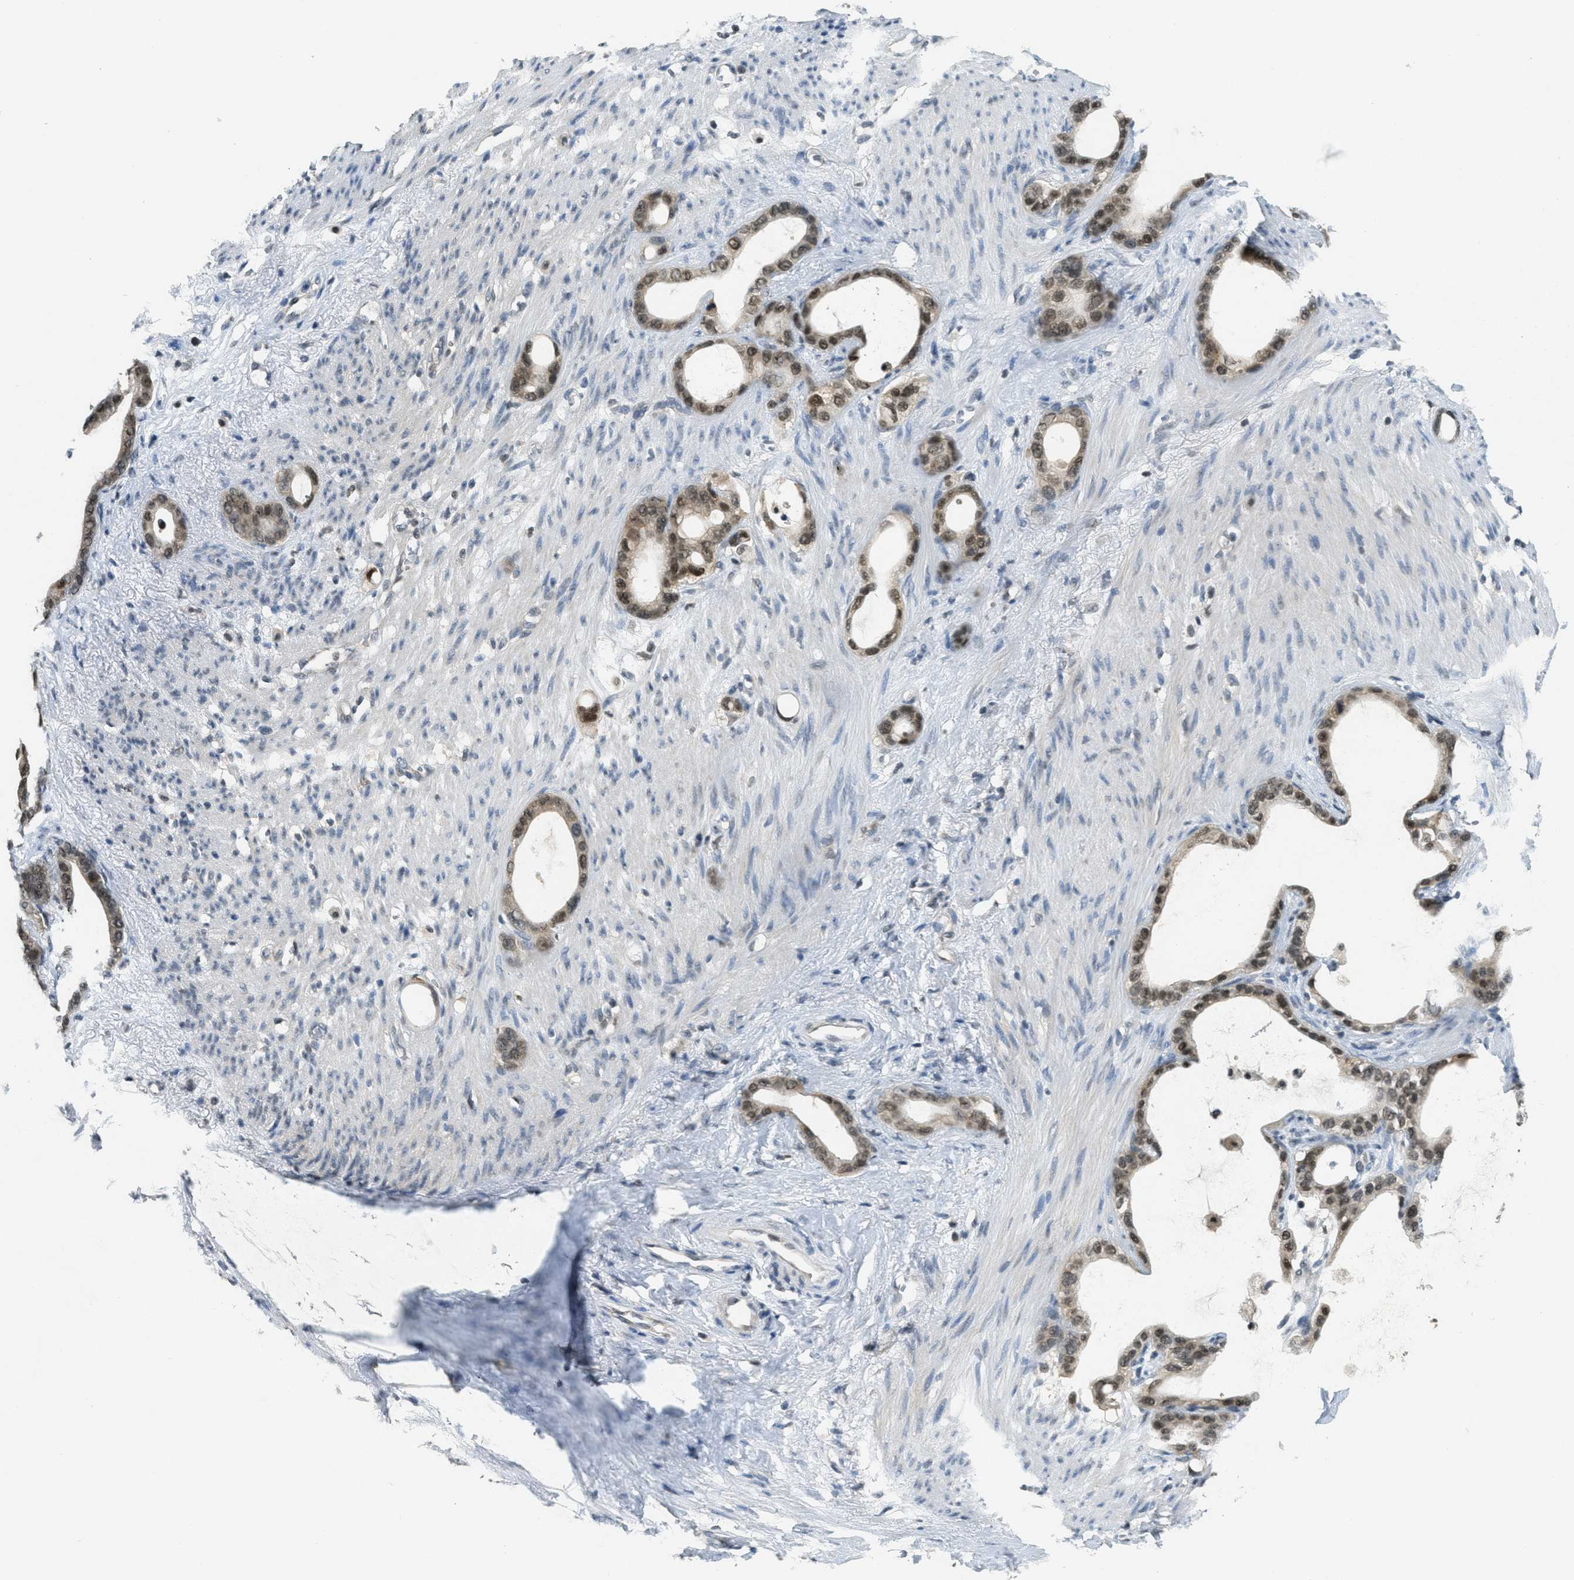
{"staining": {"intensity": "strong", "quantity": ">75%", "location": "cytoplasmic/membranous,nuclear"}, "tissue": "stomach cancer", "cell_type": "Tumor cells", "image_type": "cancer", "snomed": [{"axis": "morphology", "description": "Adenocarcinoma, NOS"}, {"axis": "topography", "description": "Stomach"}], "caption": "Immunohistochemical staining of human stomach adenocarcinoma exhibits strong cytoplasmic/membranous and nuclear protein staining in approximately >75% of tumor cells. (IHC, brightfield microscopy, high magnification).", "gene": "DNAJB1", "patient": {"sex": "female", "age": 75}}